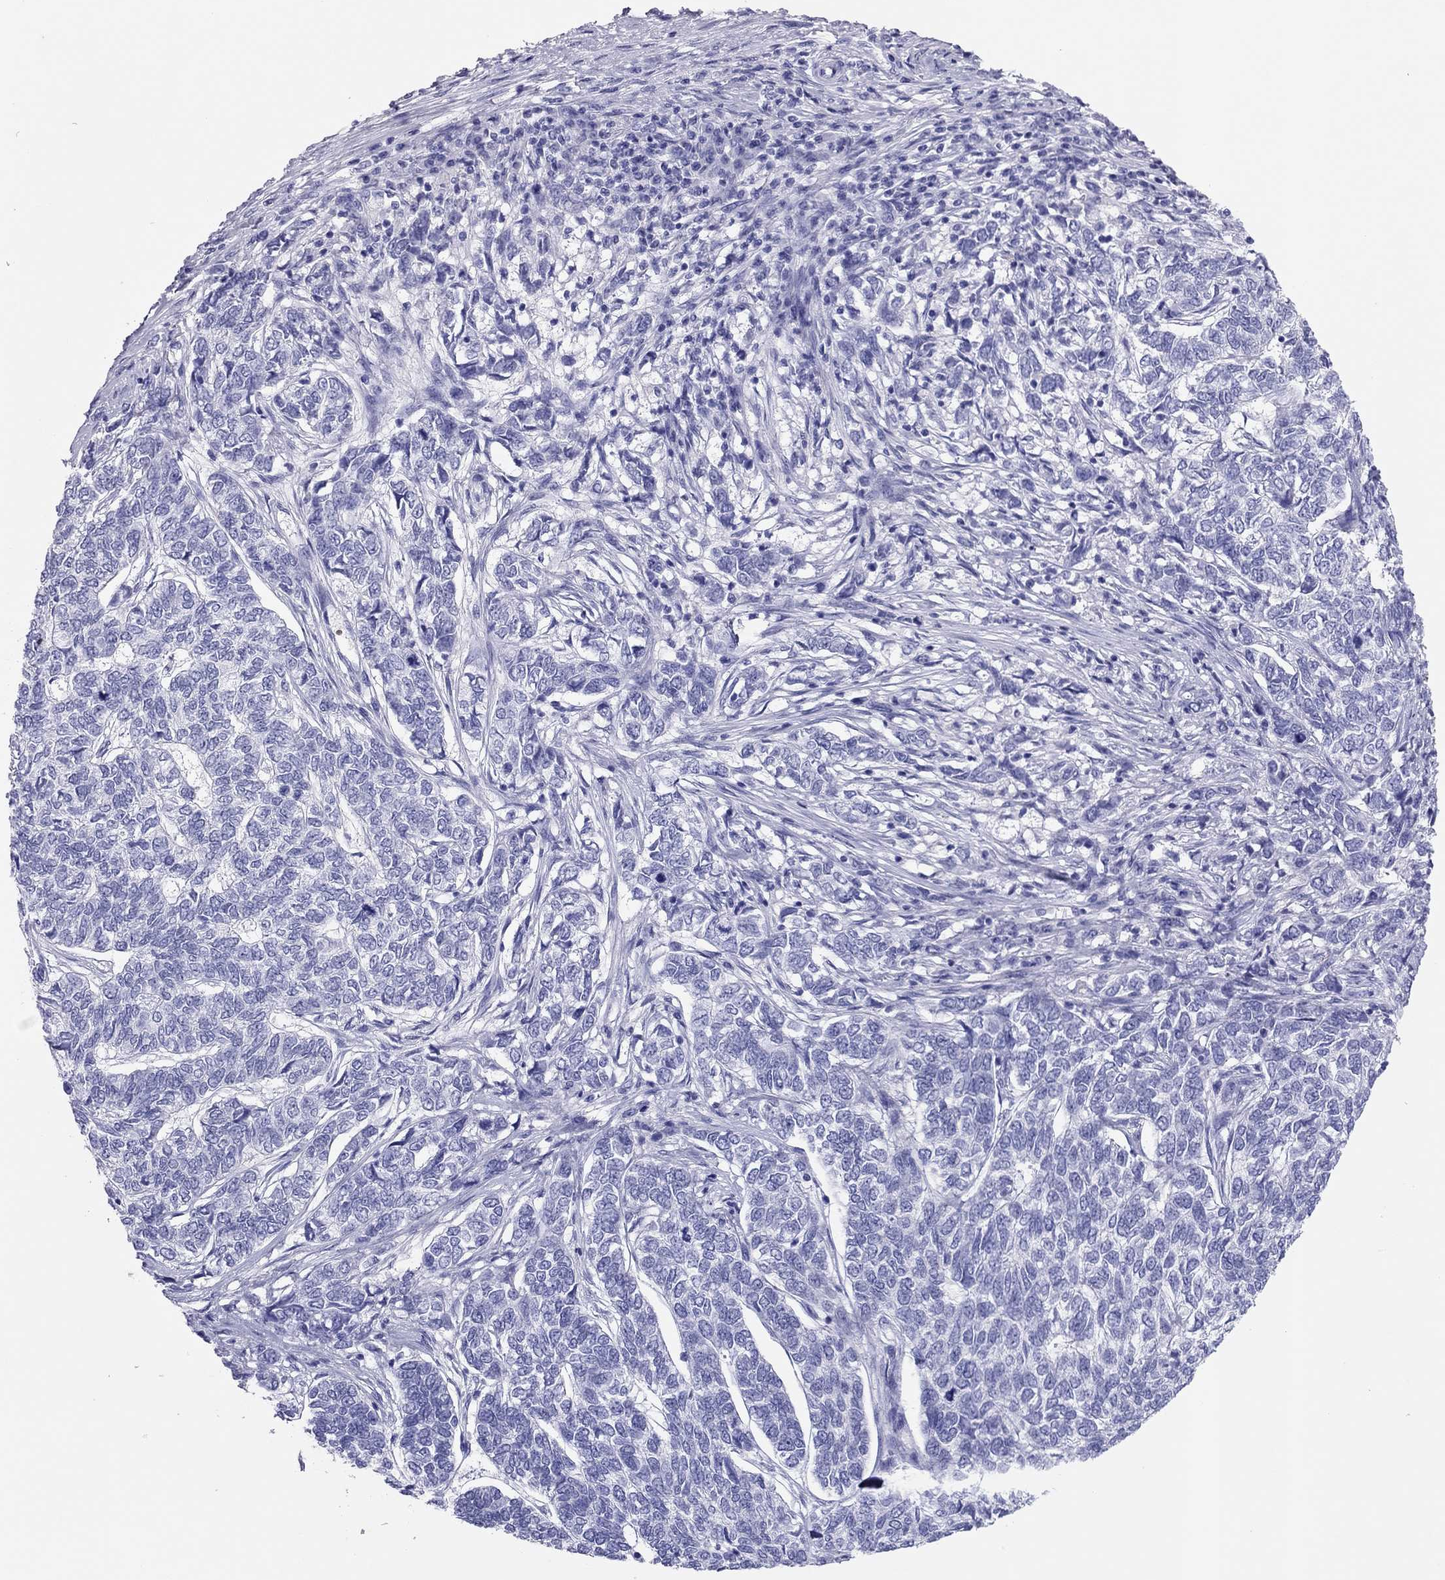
{"staining": {"intensity": "negative", "quantity": "none", "location": "none"}, "tissue": "skin cancer", "cell_type": "Tumor cells", "image_type": "cancer", "snomed": [{"axis": "morphology", "description": "Basal cell carcinoma"}, {"axis": "topography", "description": "Skin"}], "caption": "Histopathology image shows no significant protein positivity in tumor cells of skin cancer. Brightfield microscopy of immunohistochemistry (IHC) stained with DAB (brown) and hematoxylin (blue), captured at high magnification.", "gene": "TSHB", "patient": {"sex": "female", "age": 65}}